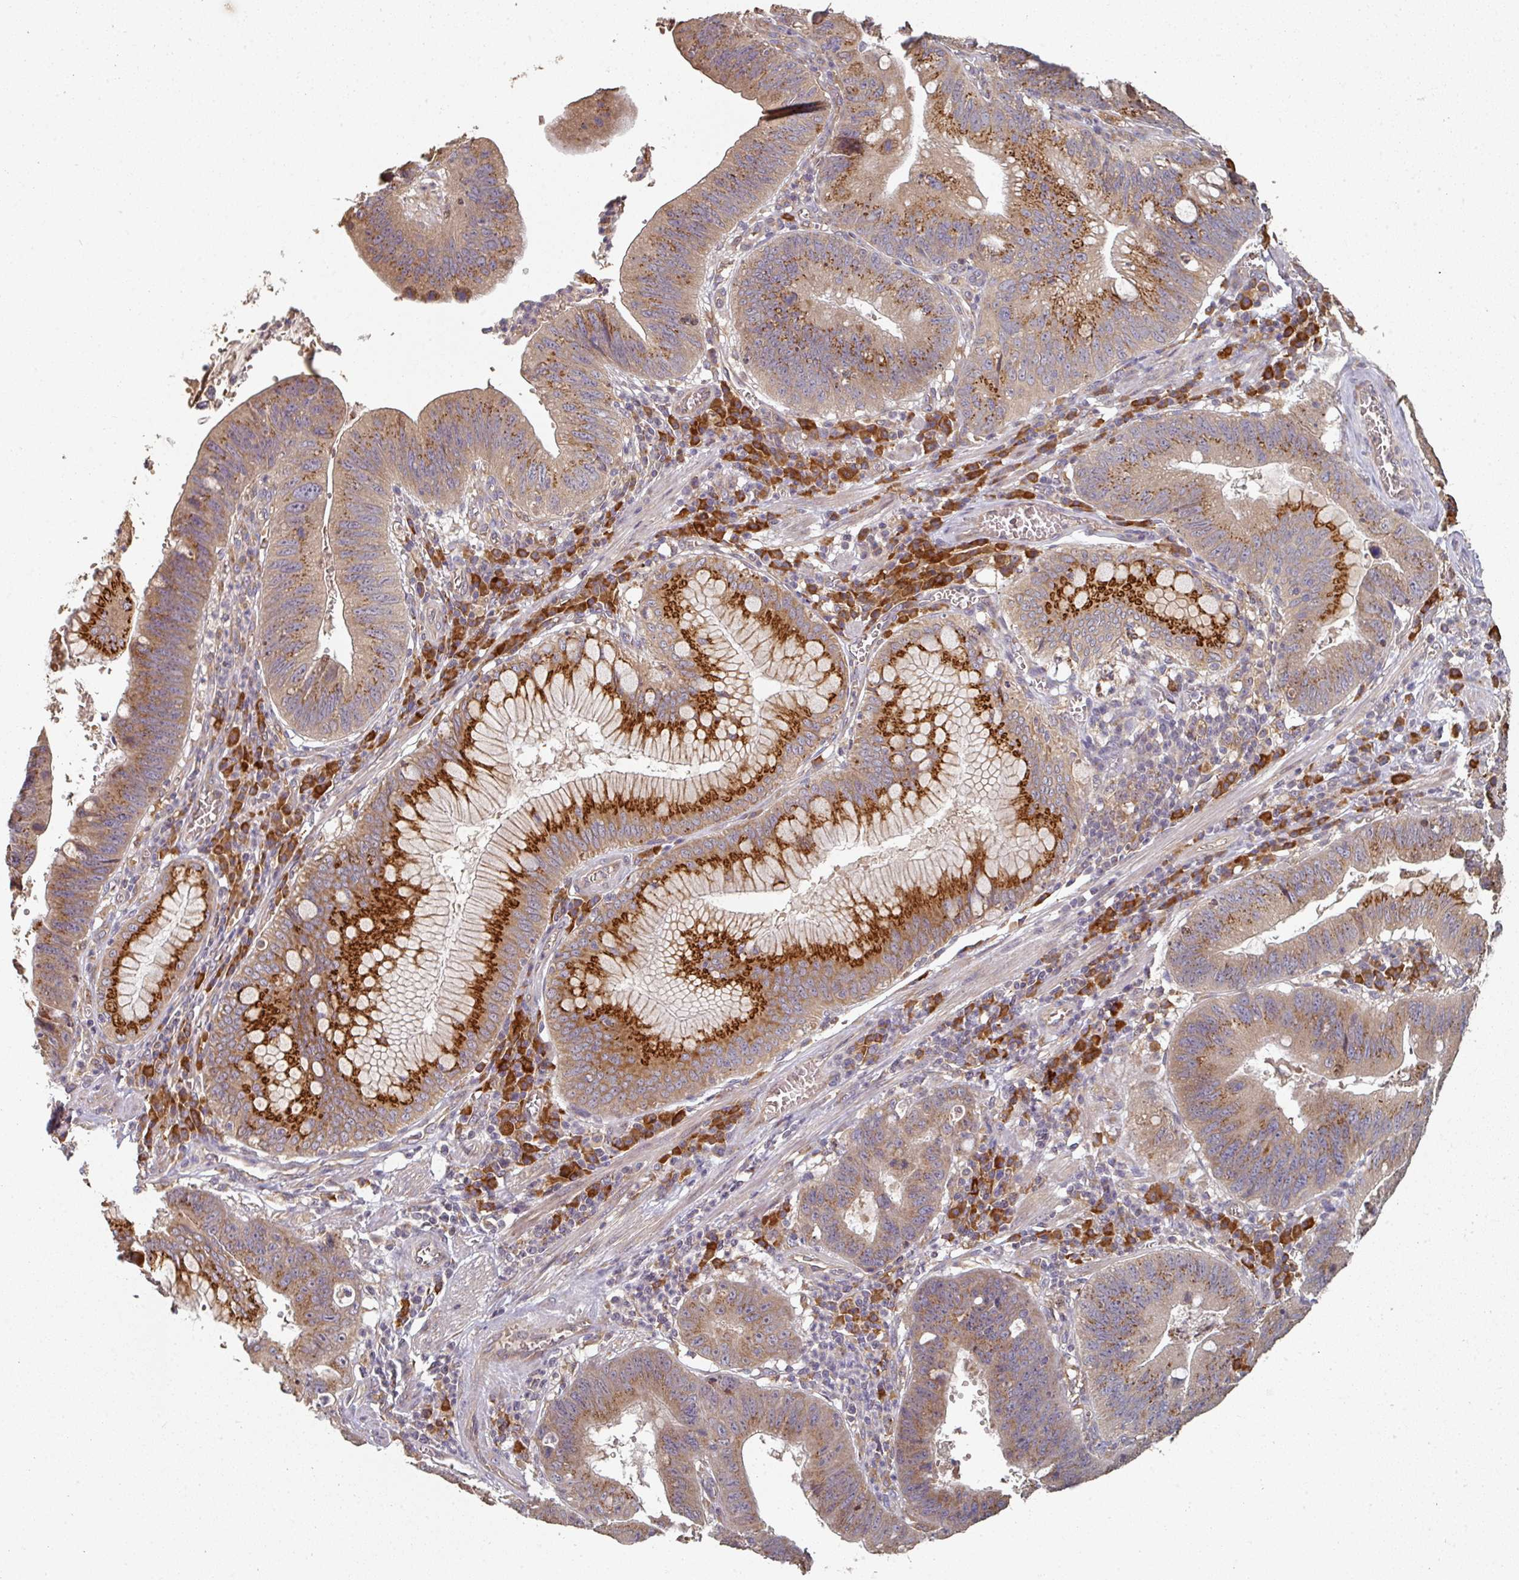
{"staining": {"intensity": "moderate", "quantity": ">75%", "location": "cytoplasmic/membranous"}, "tissue": "stomach cancer", "cell_type": "Tumor cells", "image_type": "cancer", "snomed": [{"axis": "morphology", "description": "Adenocarcinoma, NOS"}, {"axis": "topography", "description": "Stomach"}], "caption": "An immunohistochemistry (IHC) image of tumor tissue is shown. Protein staining in brown labels moderate cytoplasmic/membranous positivity in stomach cancer (adenocarcinoma) within tumor cells.", "gene": "EDEM2", "patient": {"sex": "male", "age": 59}}